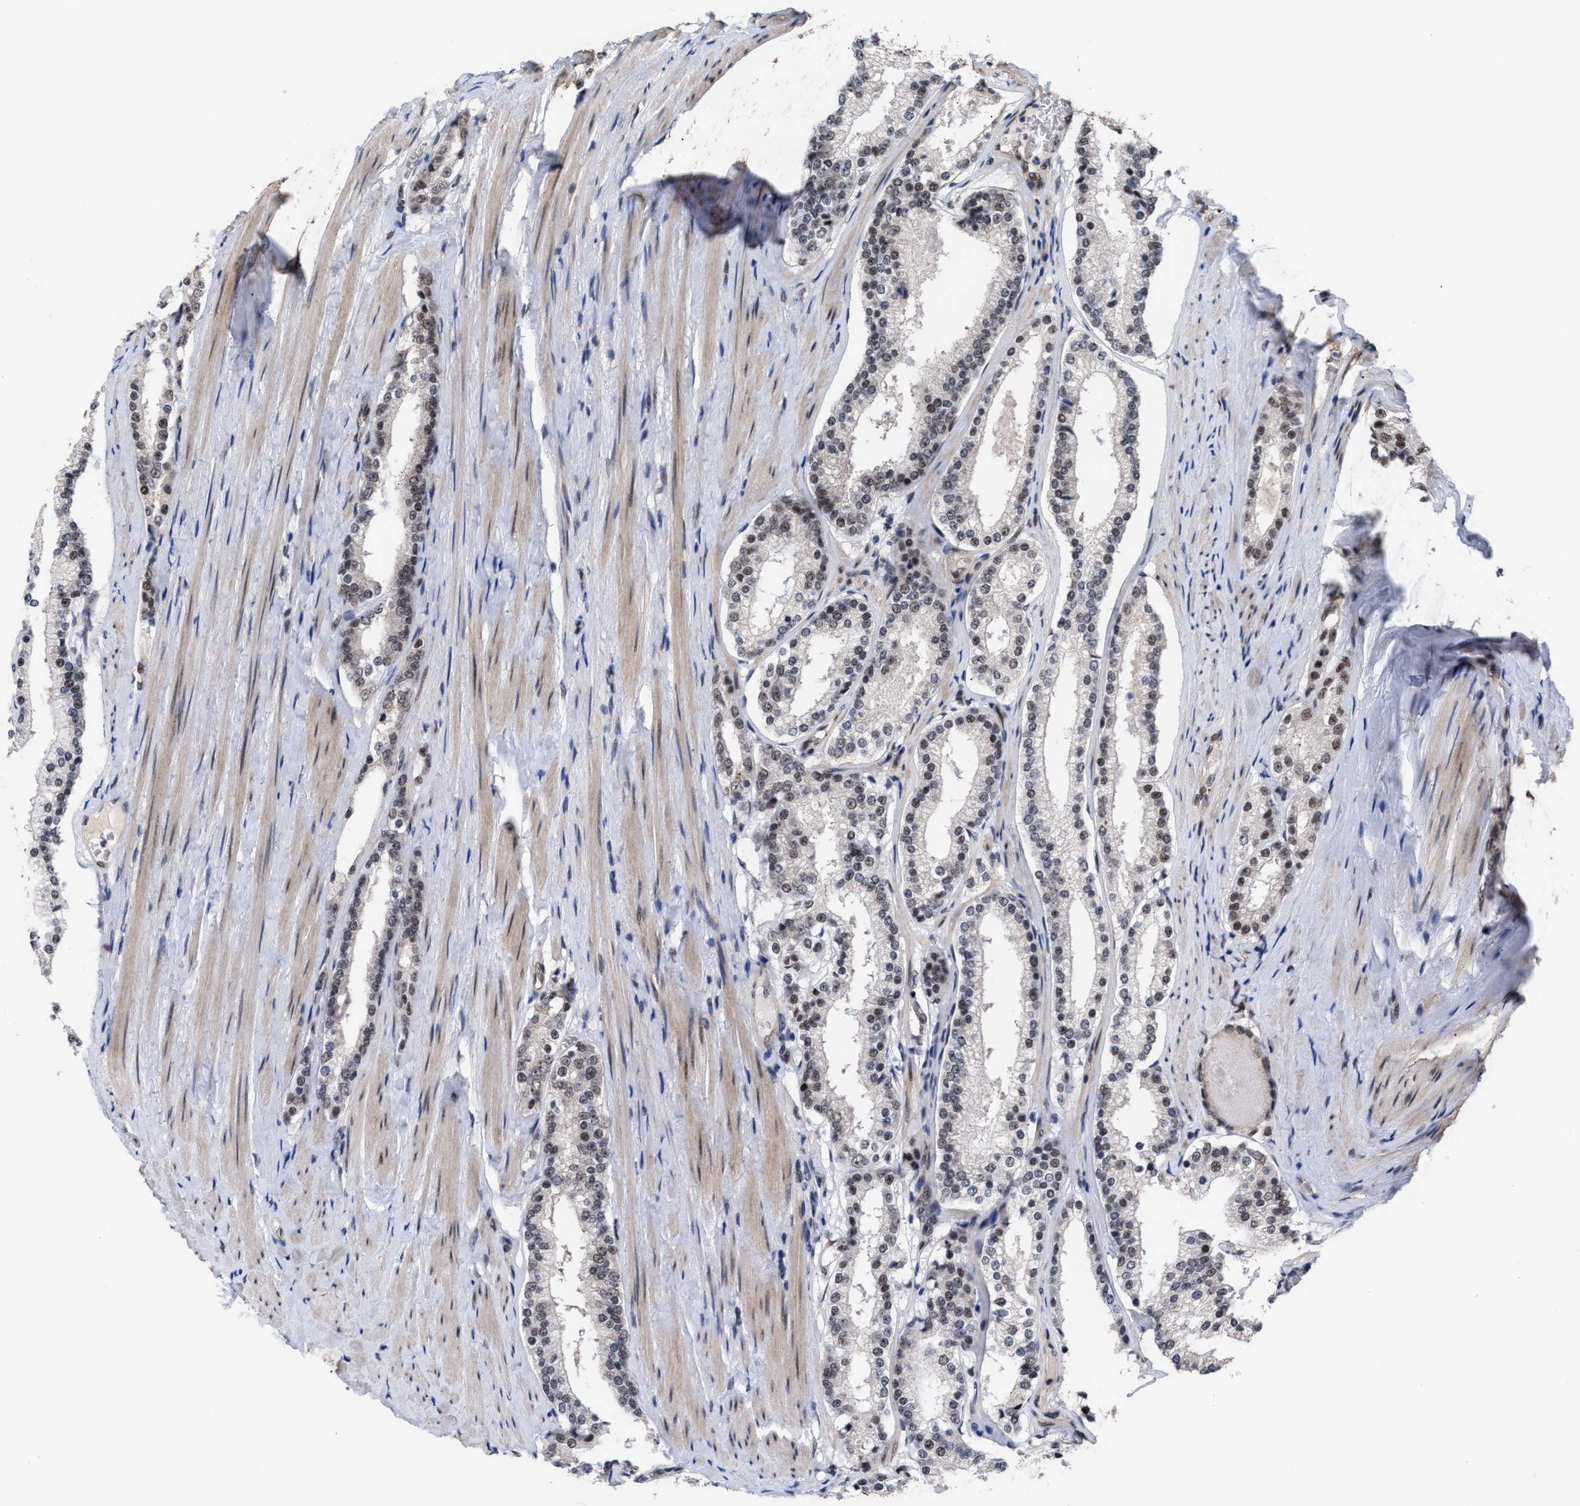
{"staining": {"intensity": "weak", "quantity": "25%-75%", "location": "nuclear"}, "tissue": "prostate cancer", "cell_type": "Tumor cells", "image_type": "cancer", "snomed": [{"axis": "morphology", "description": "Adenocarcinoma, Low grade"}, {"axis": "topography", "description": "Prostate"}], "caption": "A photomicrograph of prostate cancer stained for a protein demonstrates weak nuclear brown staining in tumor cells.", "gene": "EIF4A3", "patient": {"sex": "male", "age": 70}}